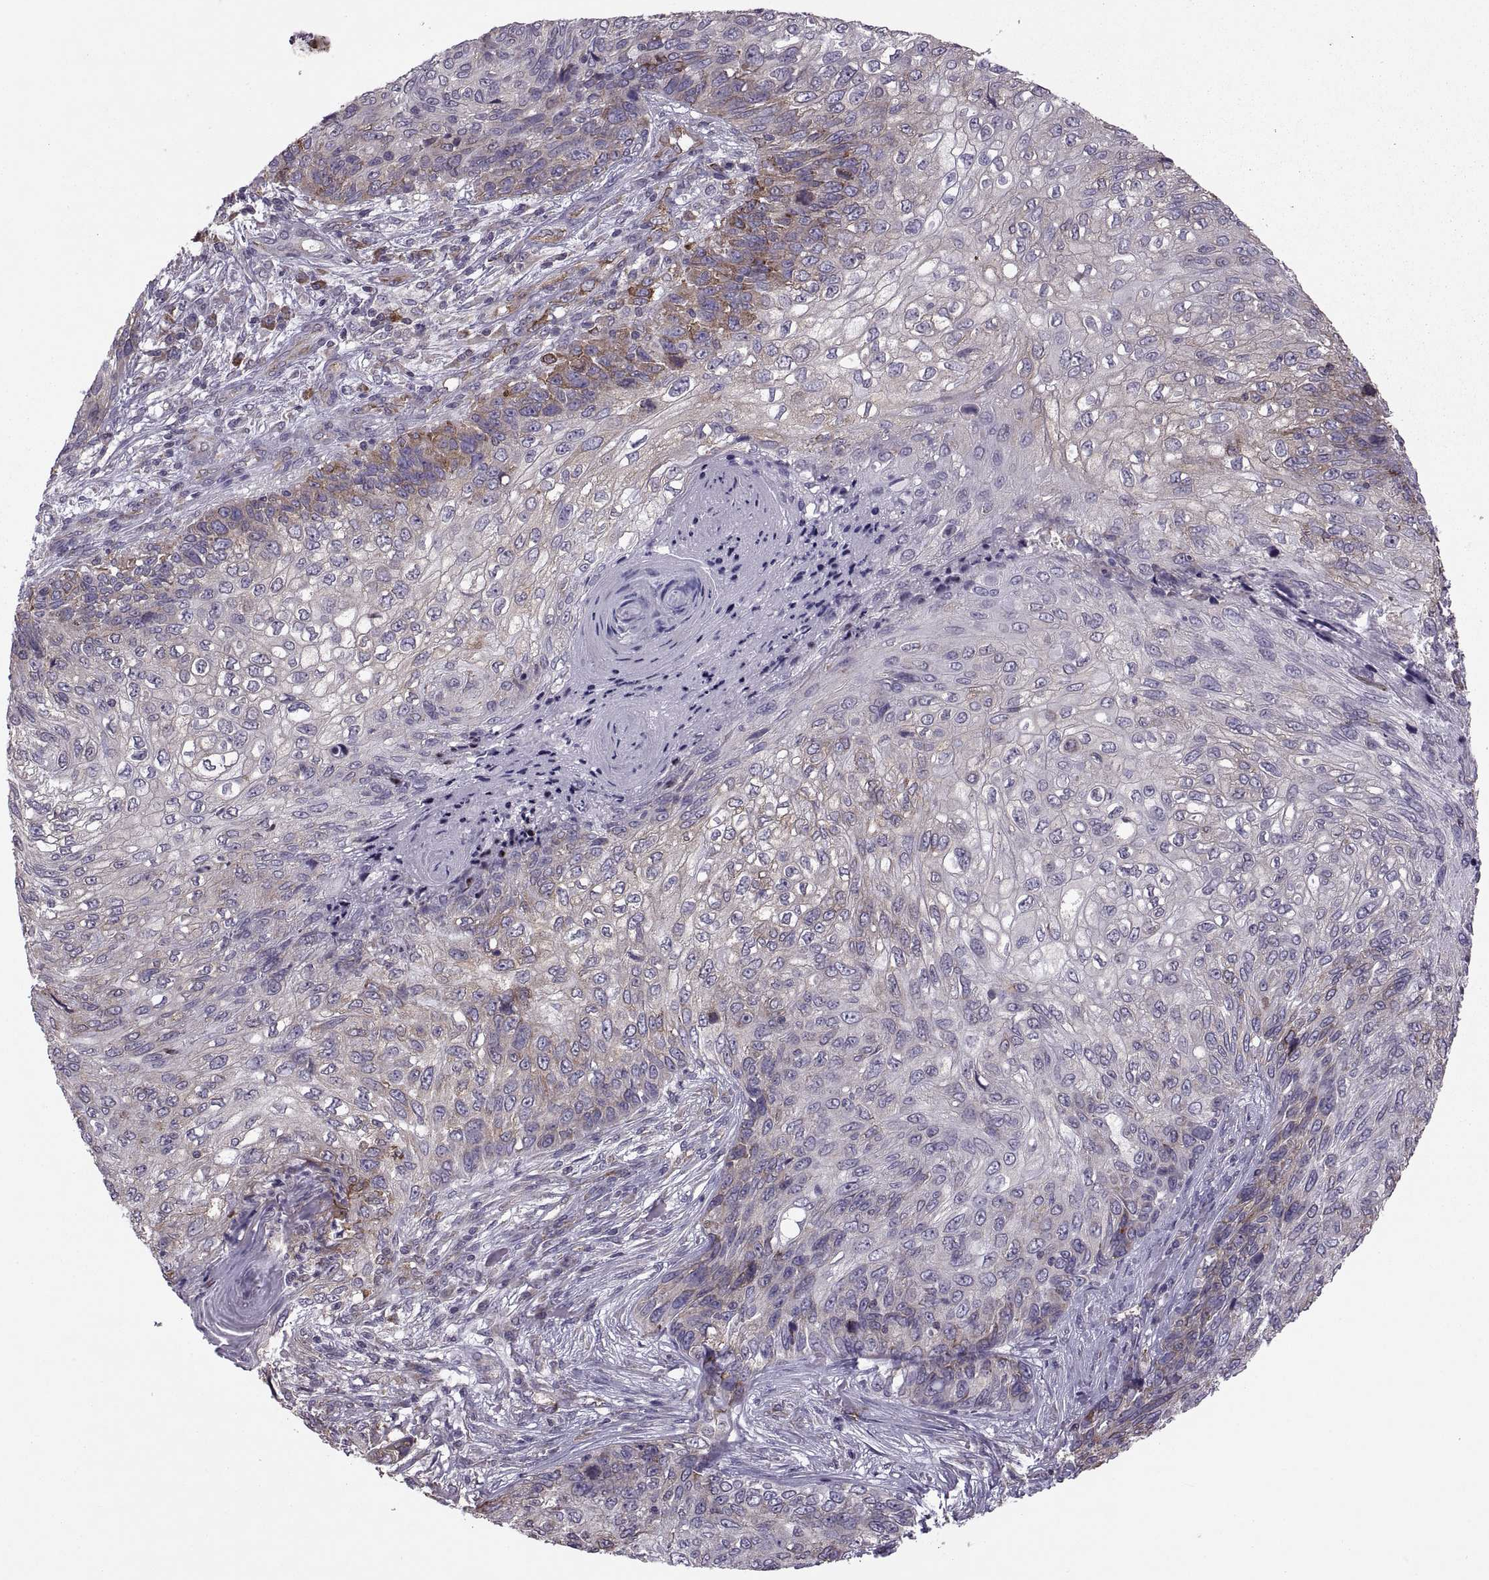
{"staining": {"intensity": "strong", "quantity": "25%-75%", "location": "cytoplasmic/membranous"}, "tissue": "skin cancer", "cell_type": "Tumor cells", "image_type": "cancer", "snomed": [{"axis": "morphology", "description": "Squamous cell carcinoma, NOS"}, {"axis": "topography", "description": "Skin"}], "caption": "Skin cancer (squamous cell carcinoma) tissue demonstrates strong cytoplasmic/membranous expression in about 25%-75% of tumor cells", "gene": "PABPC1", "patient": {"sex": "male", "age": 92}}